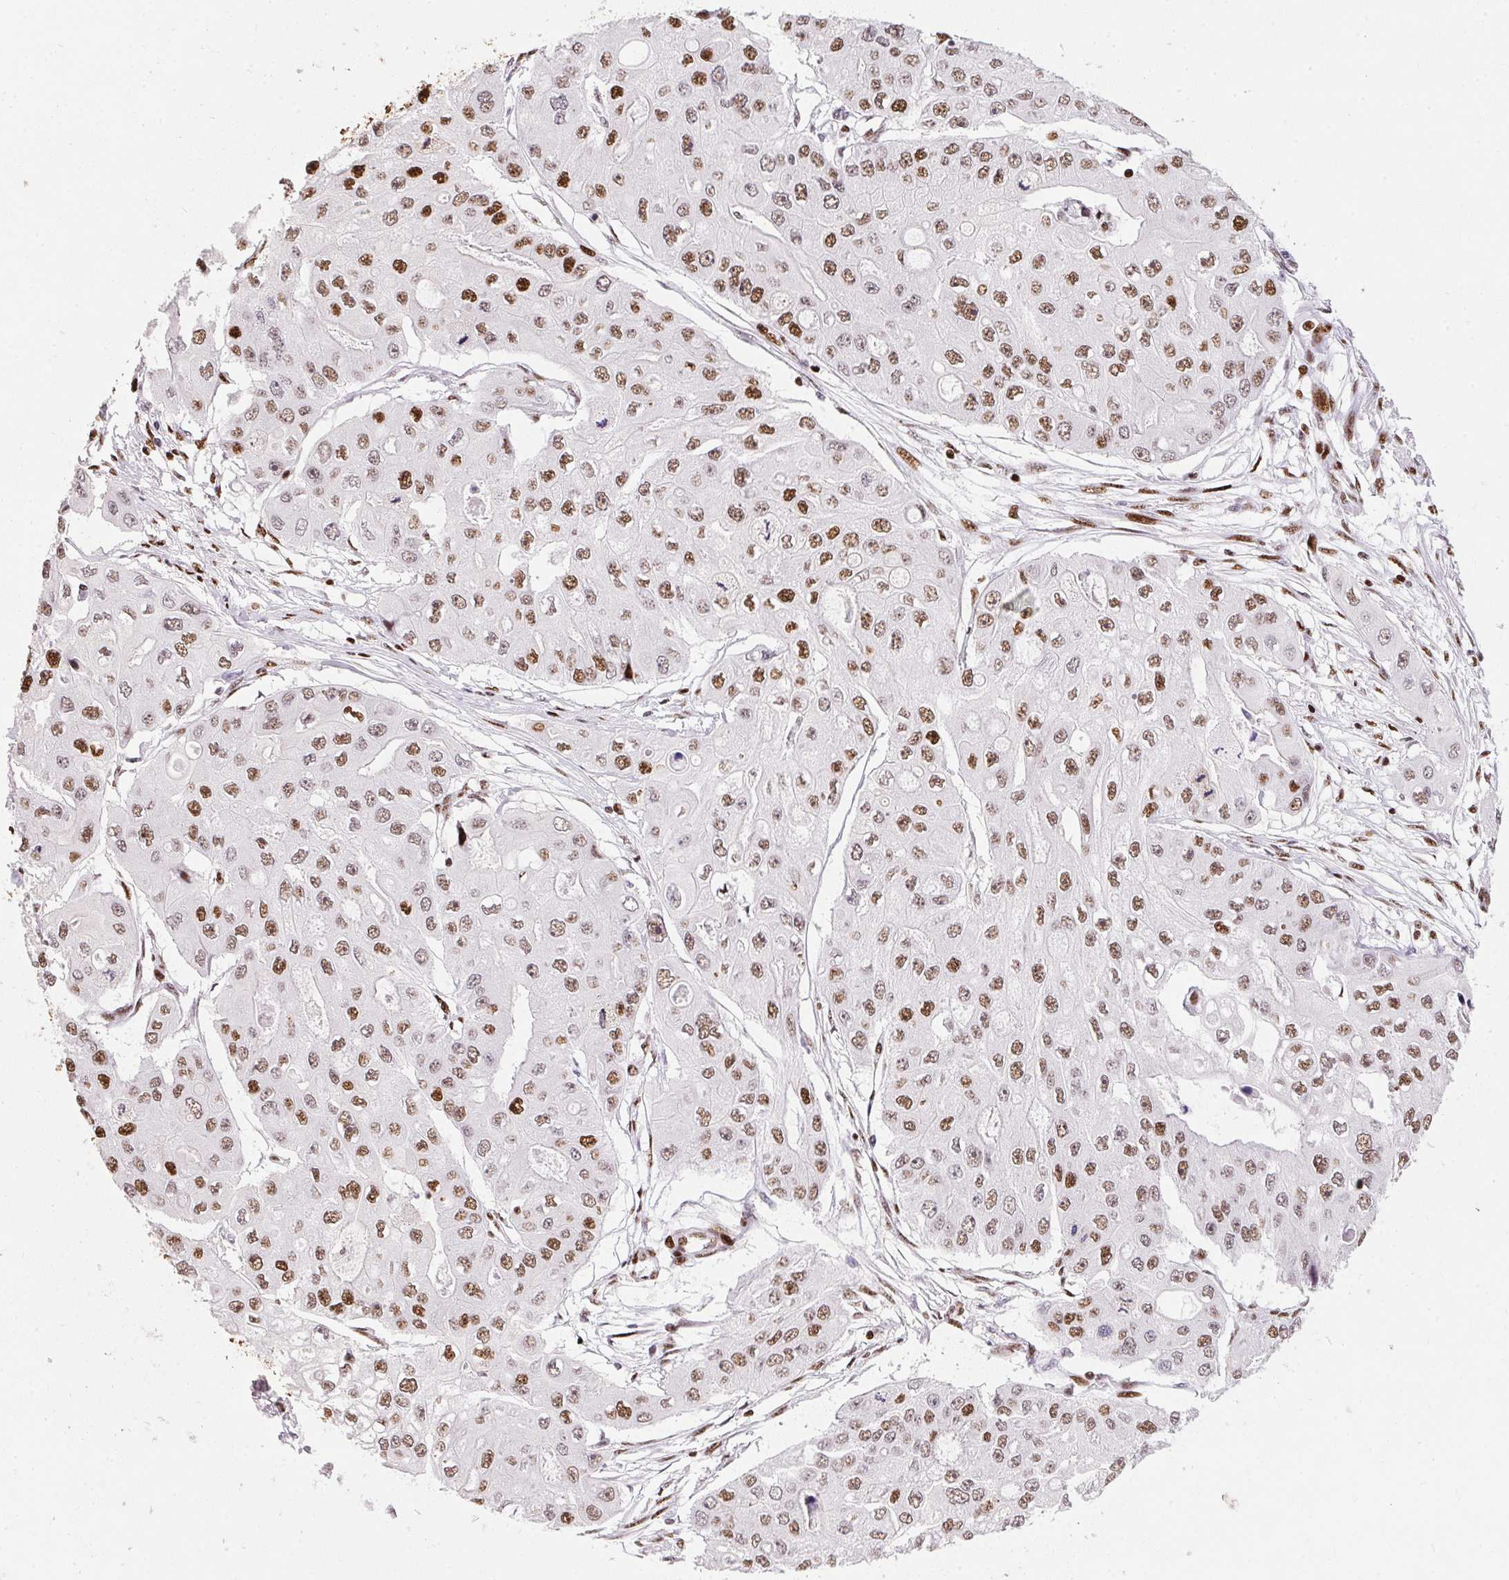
{"staining": {"intensity": "moderate", "quantity": ">75%", "location": "nuclear"}, "tissue": "ovarian cancer", "cell_type": "Tumor cells", "image_type": "cancer", "snomed": [{"axis": "morphology", "description": "Cystadenocarcinoma, serous, NOS"}, {"axis": "topography", "description": "Ovary"}], "caption": "This image reveals IHC staining of human serous cystadenocarcinoma (ovarian), with medium moderate nuclear expression in about >75% of tumor cells.", "gene": "PAGE3", "patient": {"sex": "female", "age": 56}}